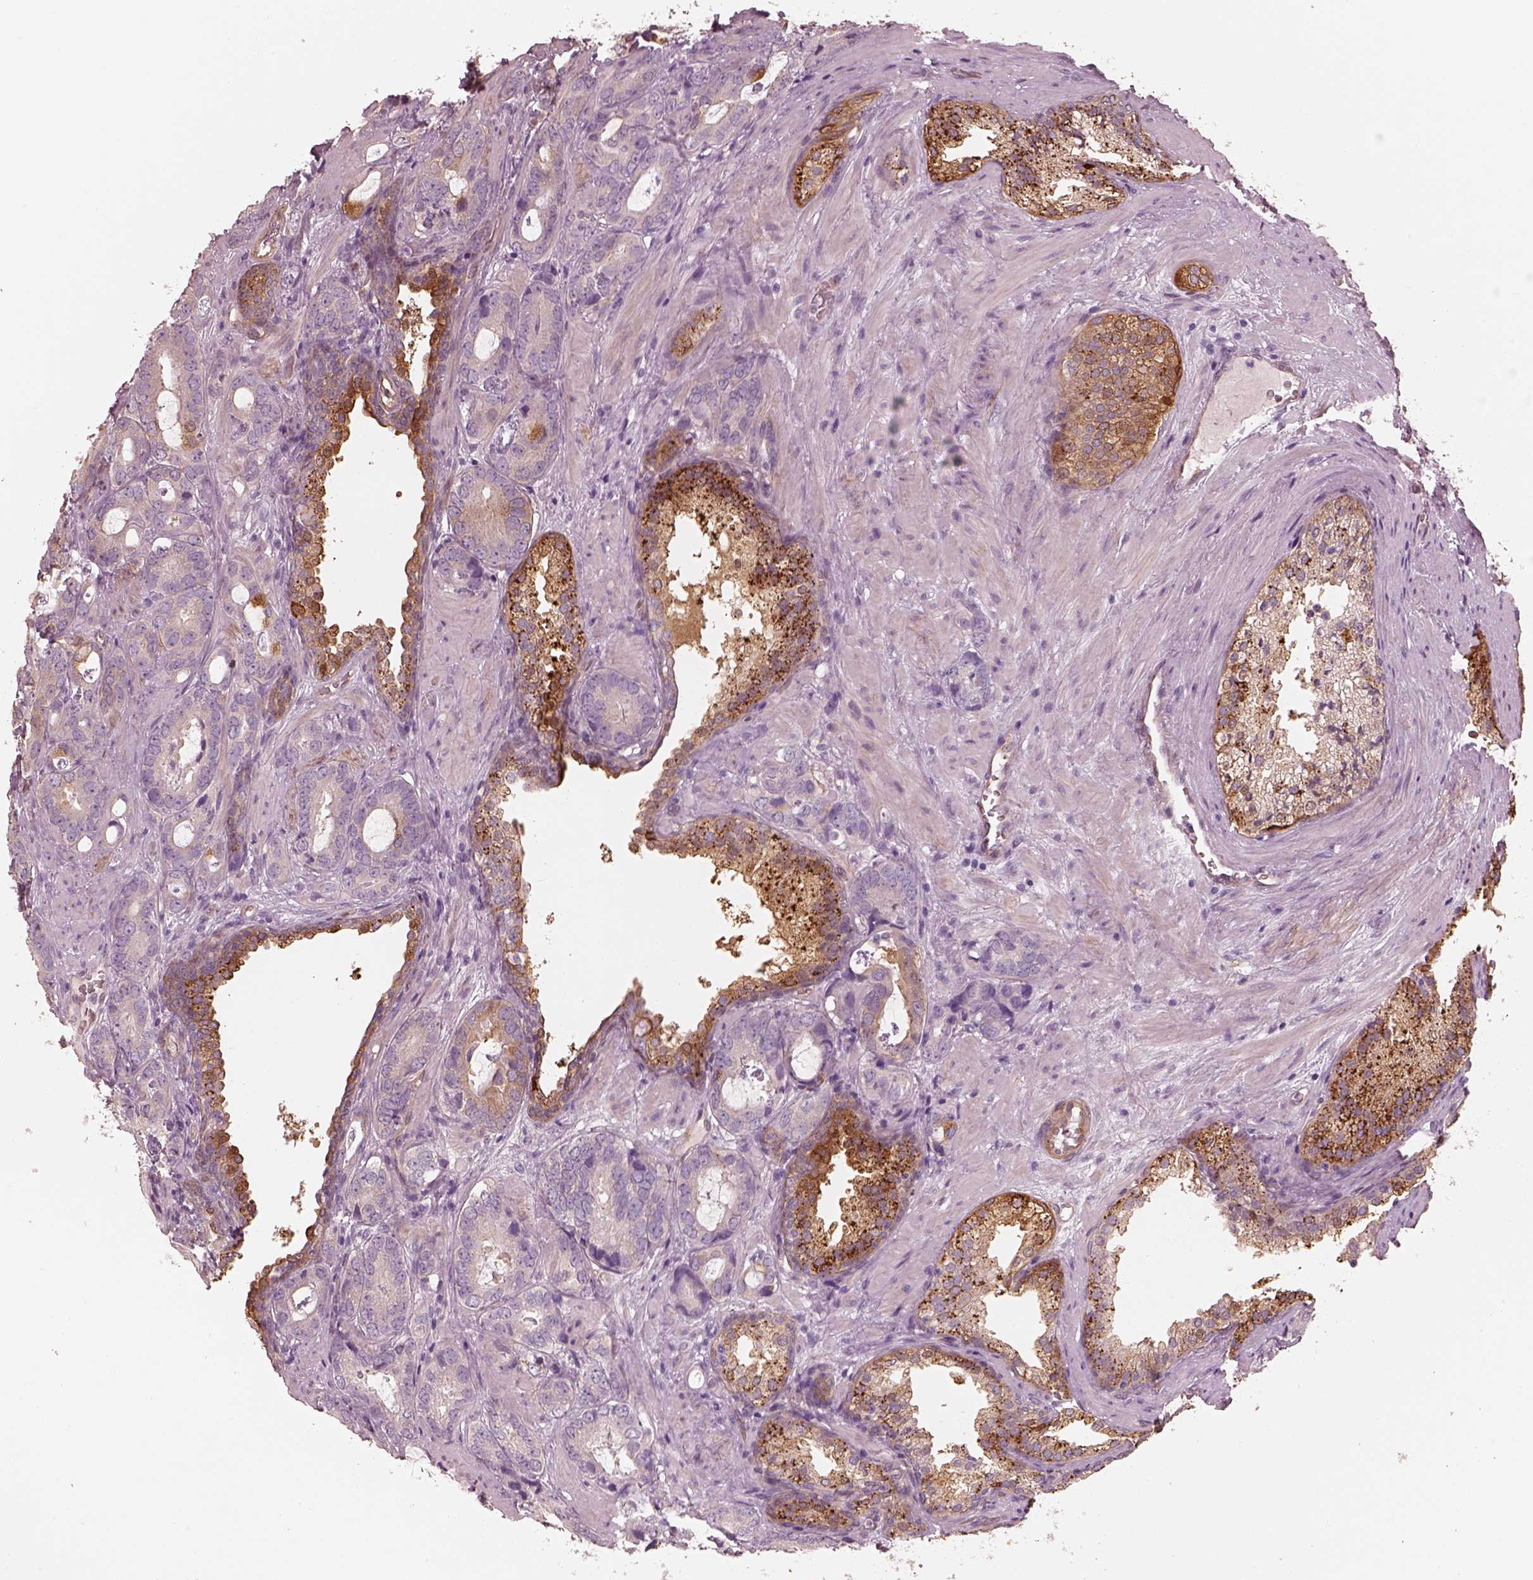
{"staining": {"intensity": "negative", "quantity": "none", "location": "none"}, "tissue": "prostate cancer", "cell_type": "Tumor cells", "image_type": "cancer", "snomed": [{"axis": "morphology", "description": "Adenocarcinoma, Low grade"}, {"axis": "topography", "description": "Prostate"}], "caption": "There is no significant positivity in tumor cells of adenocarcinoma (low-grade) (prostate).", "gene": "CRYM", "patient": {"sex": "male", "age": 60}}